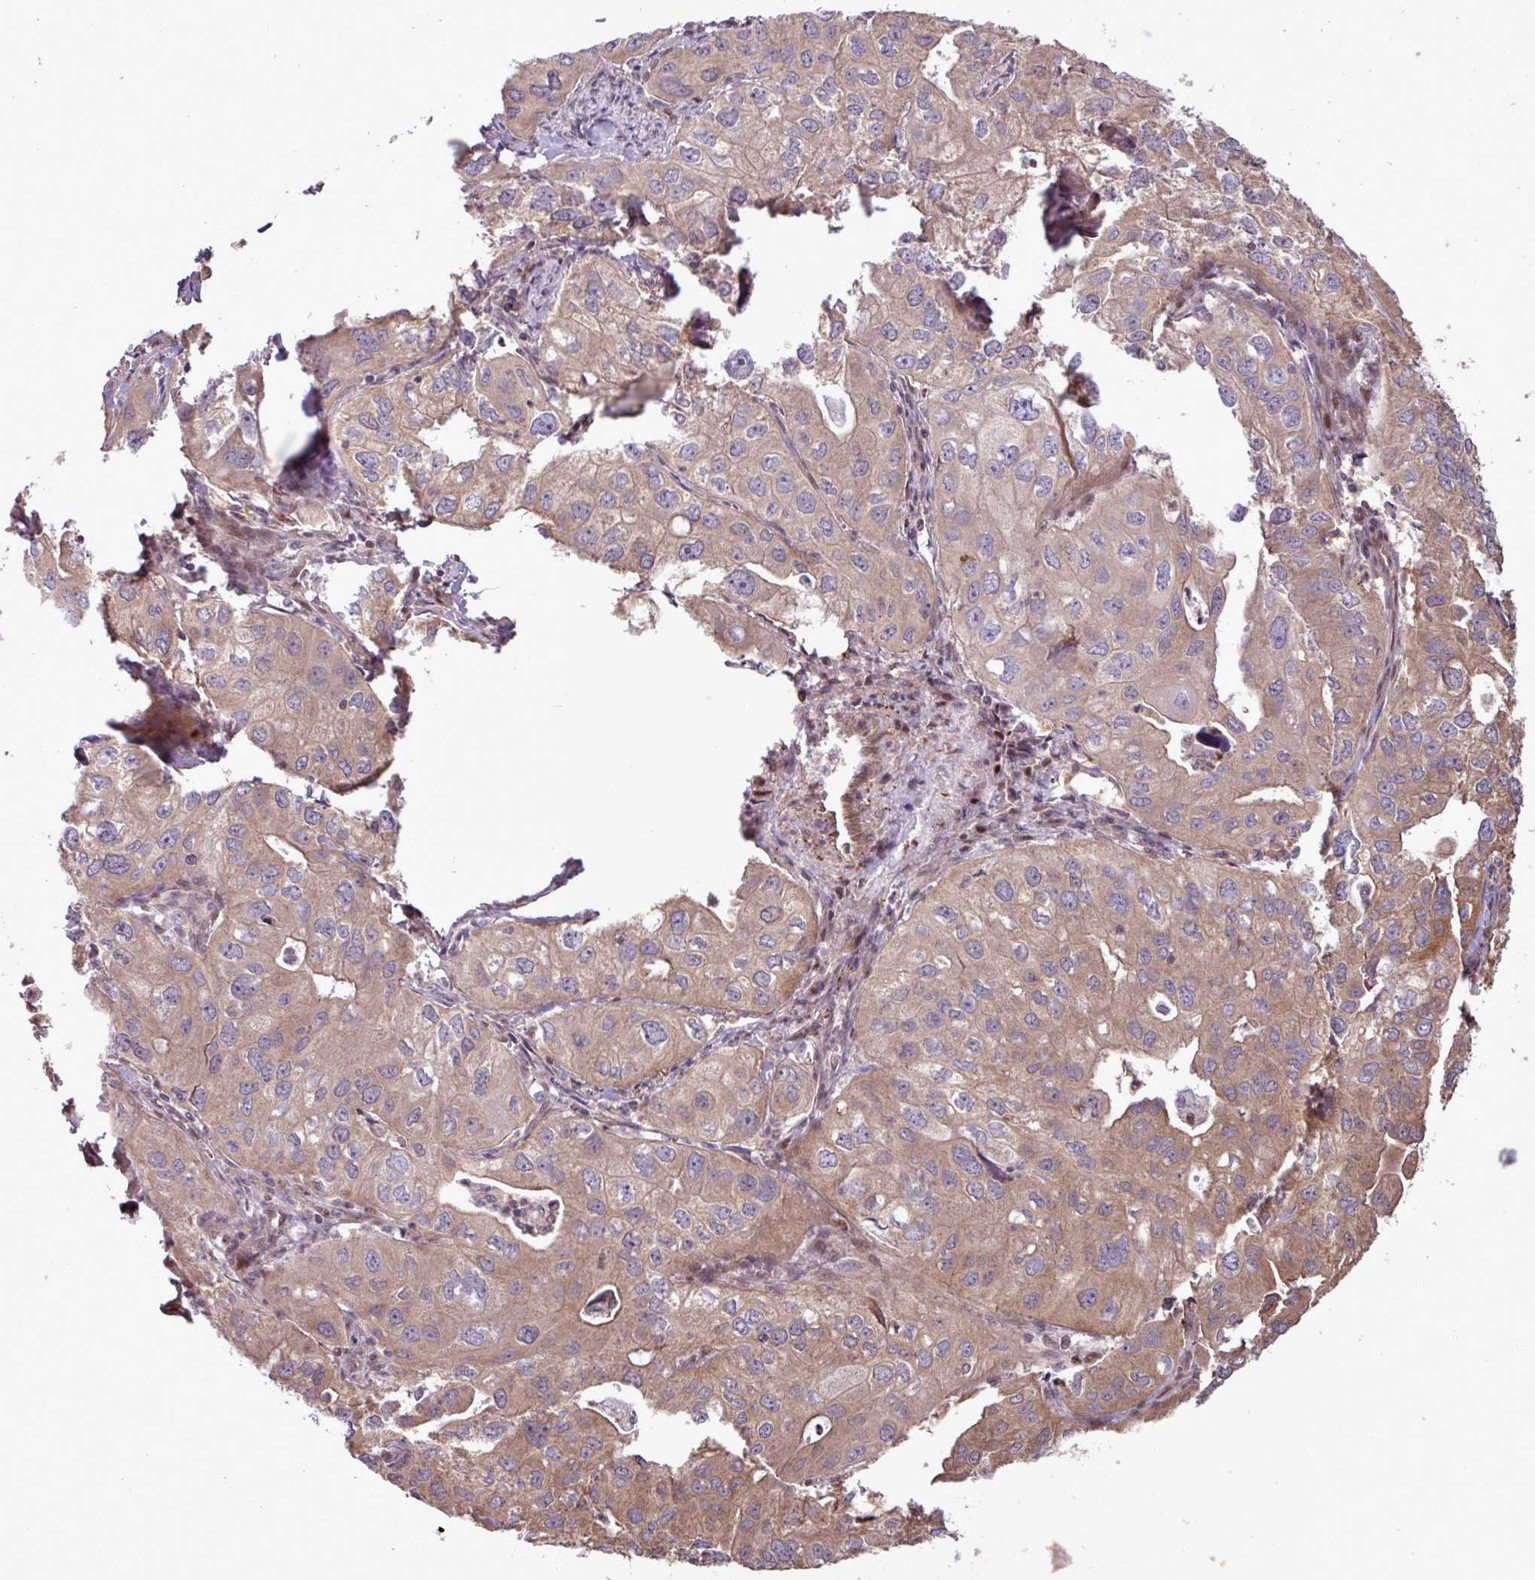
{"staining": {"intensity": "moderate", "quantity": ">75%", "location": "cytoplasmic/membranous"}, "tissue": "lung cancer", "cell_type": "Tumor cells", "image_type": "cancer", "snomed": [{"axis": "morphology", "description": "Adenocarcinoma, NOS"}, {"axis": "topography", "description": "Lung"}], "caption": "Lung cancer (adenocarcinoma) tissue shows moderate cytoplasmic/membranous positivity in approximately >75% of tumor cells, visualized by immunohistochemistry.", "gene": "PDPR", "patient": {"sex": "male", "age": 48}}